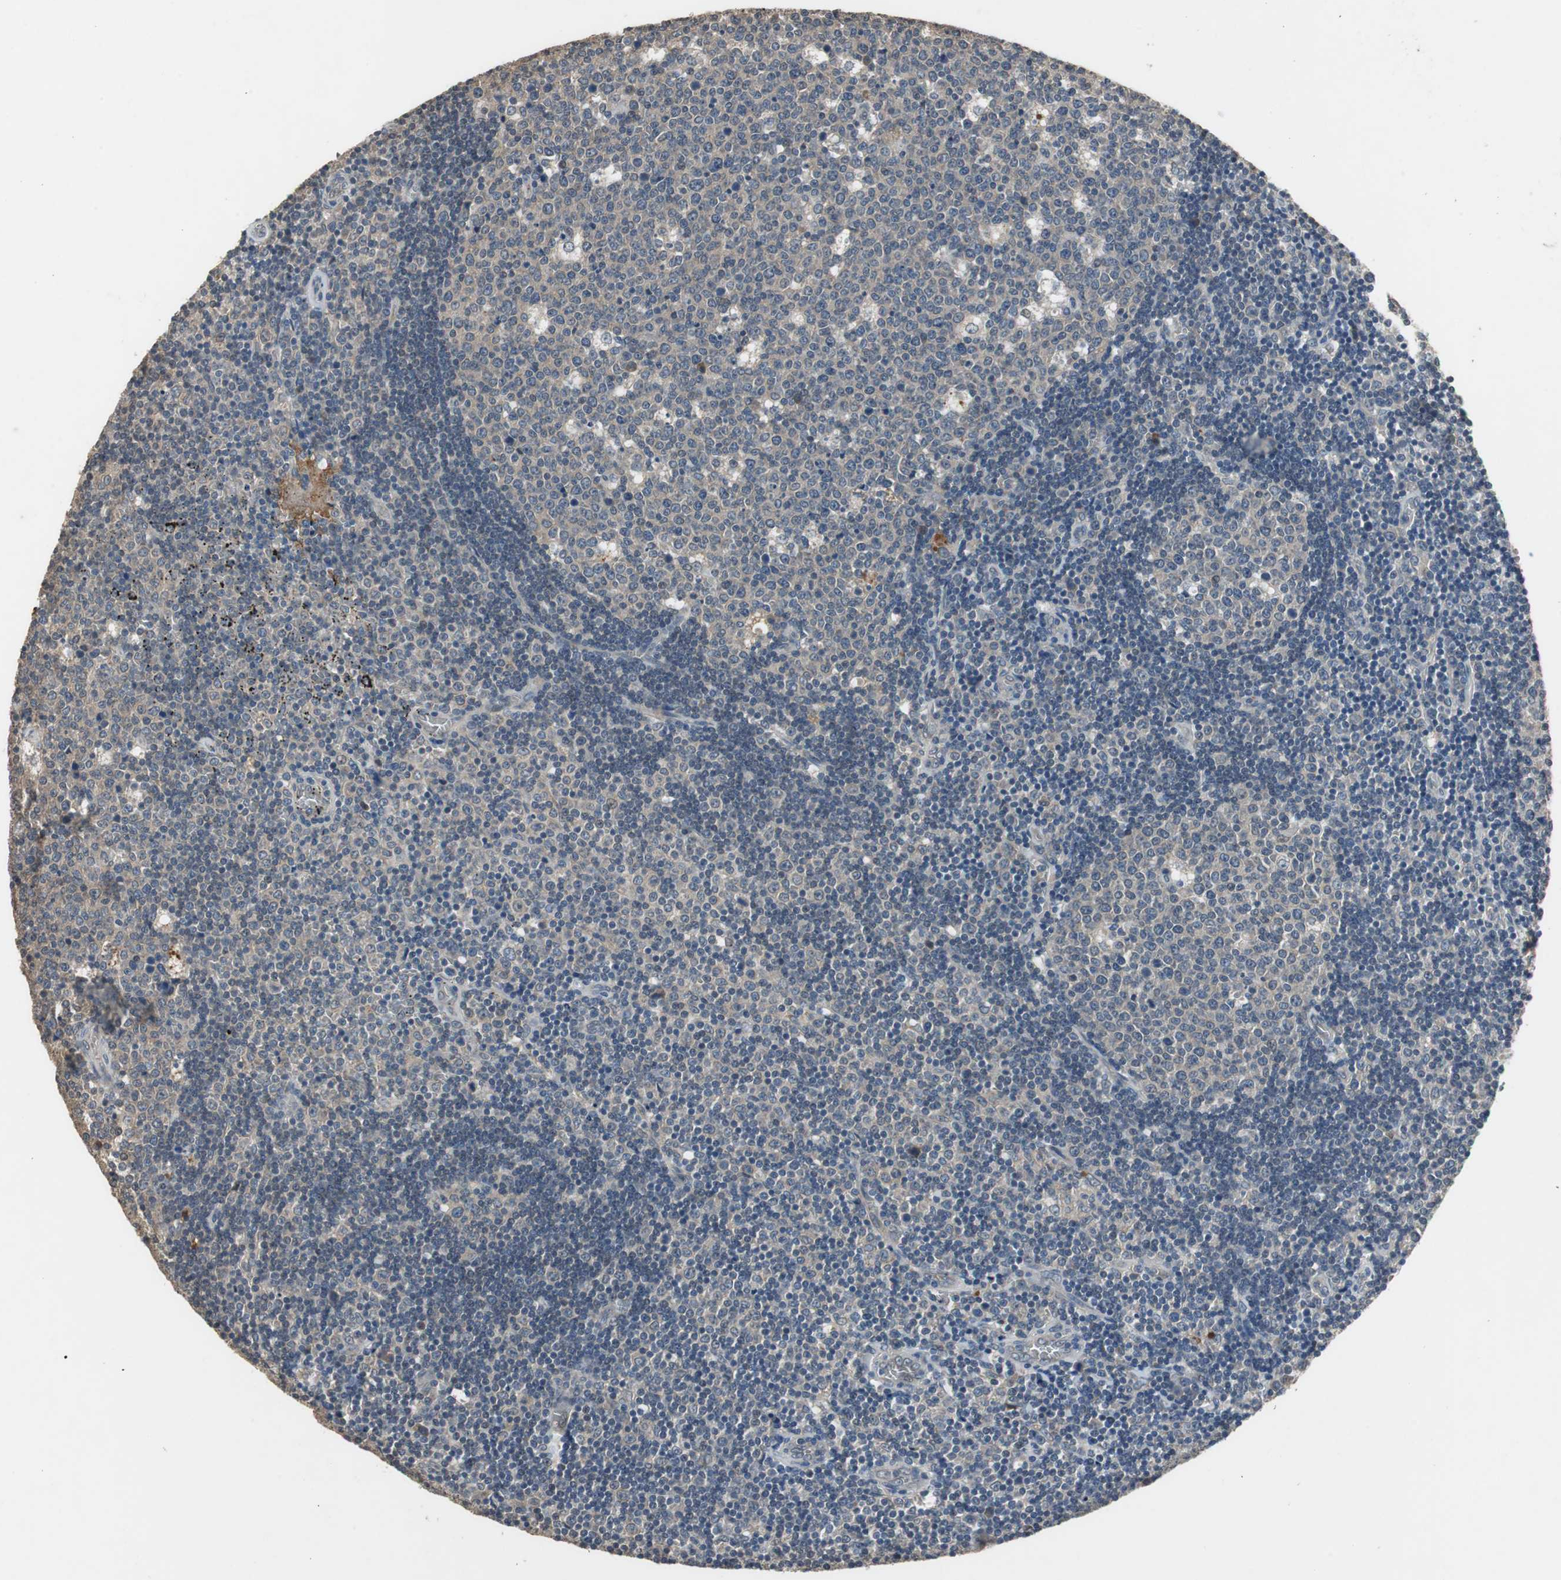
{"staining": {"intensity": "weak", "quantity": "<25%", "location": "cytoplasmic/membranous"}, "tissue": "lymph node", "cell_type": "Germinal center cells", "image_type": "normal", "snomed": [{"axis": "morphology", "description": "Normal tissue, NOS"}, {"axis": "topography", "description": "Lymph node"}, {"axis": "topography", "description": "Salivary gland"}], "caption": "The immunohistochemistry histopathology image has no significant positivity in germinal center cells of lymph node.", "gene": "PI4KB", "patient": {"sex": "male", "age": 8}}